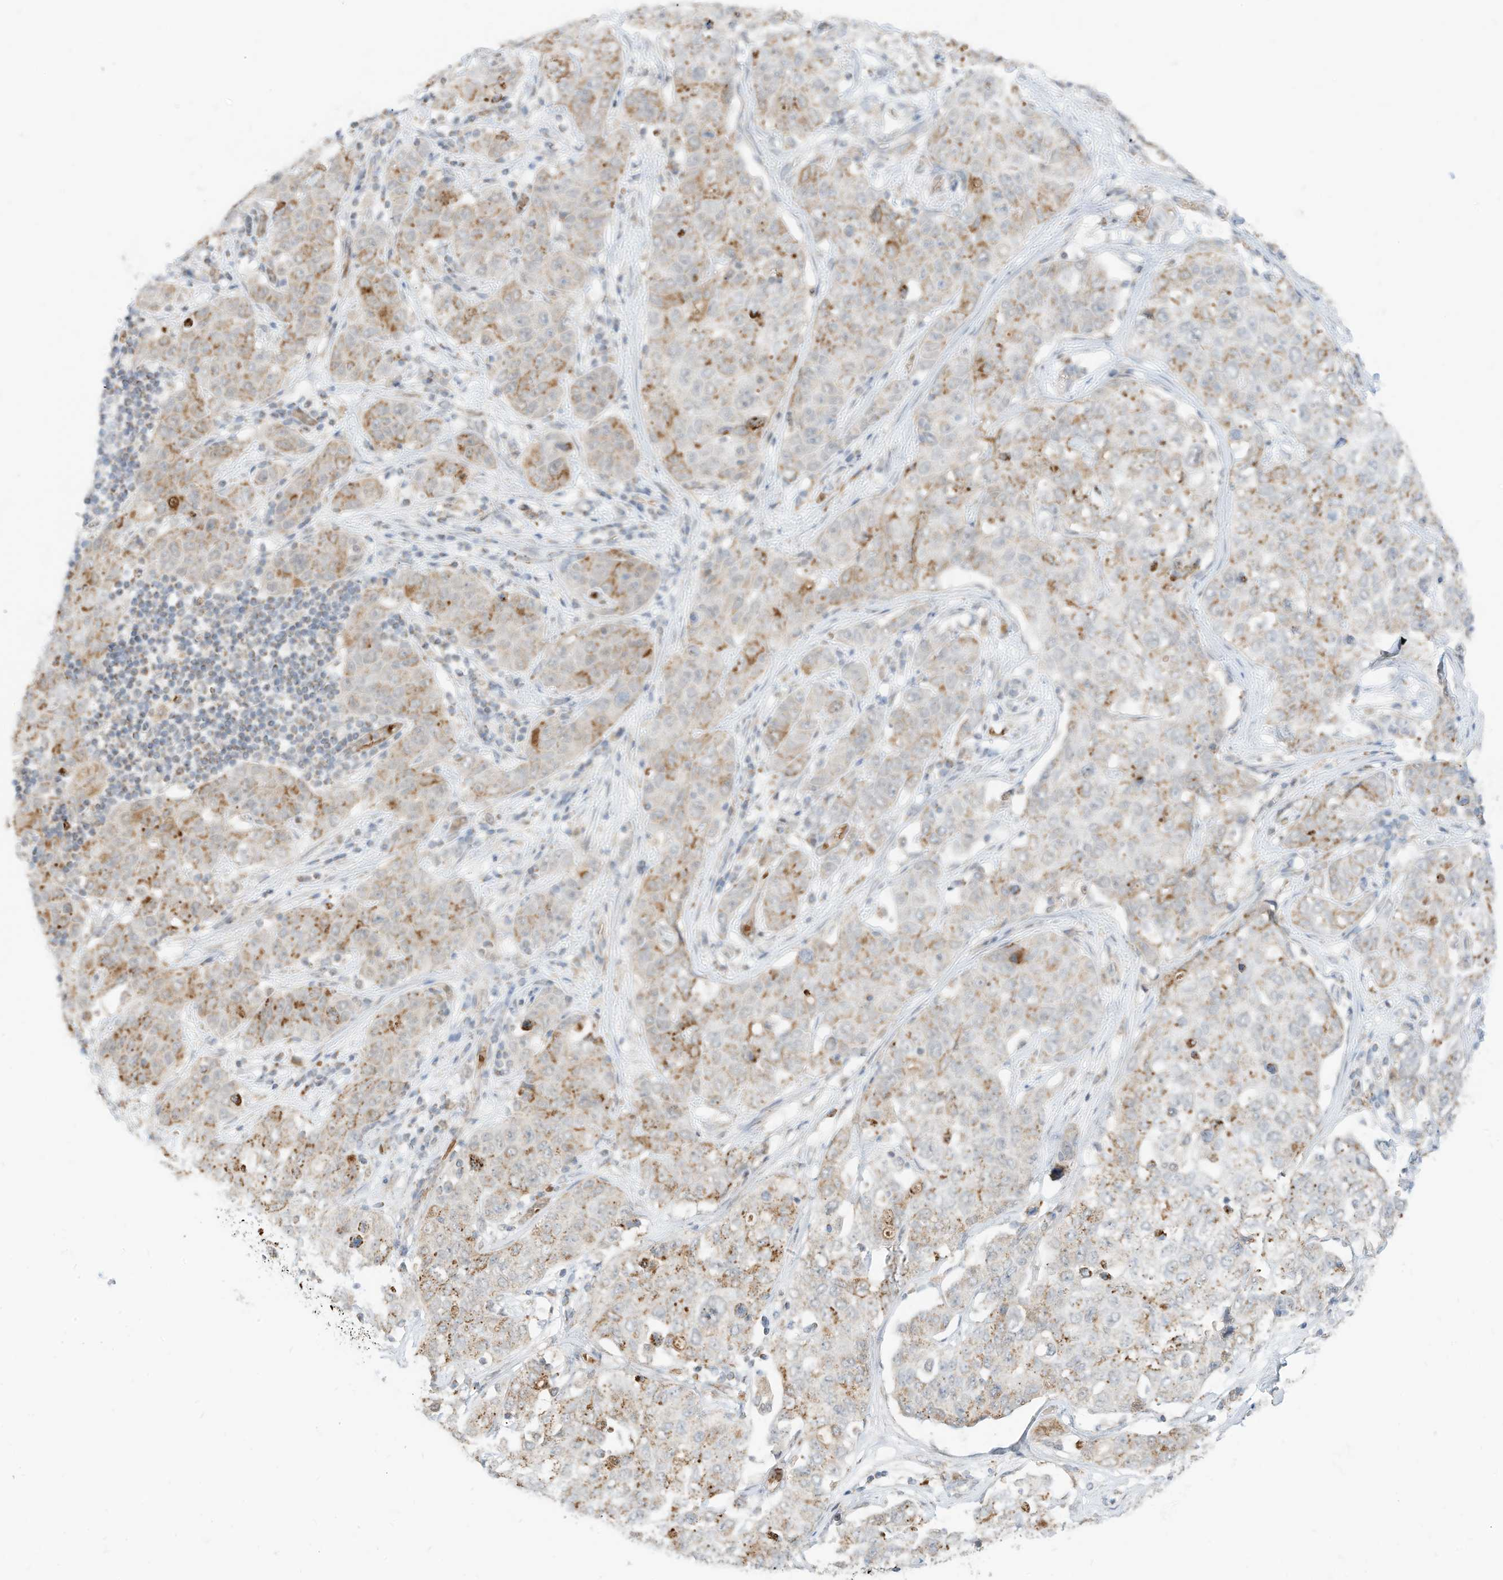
{"staining": {"intensity": "moderate", "quantity": ">75%", "location": "cytoplasmic/membranous"}, "tissue": "stomach cancer", "cell_type": "Tumor cells", "image_type": "cancer", "snomed": [{"axis": "morphology", "description": "Normal tissue, NOS"}, {"axis": "morphology", "description": "Adenocarcinoma, NOS"}, {"axis": "topography", "description": "Lymph node"}, {"axis": "topography", "description": "Stomach"}], "caption": "Protein analysis of stomach cancer tissue shows moderate cytoplasmic/membranous expression in about >75% of tumor cells.", "gene": "MTUS2", "patient": {"sex": "male", "age": 48}}